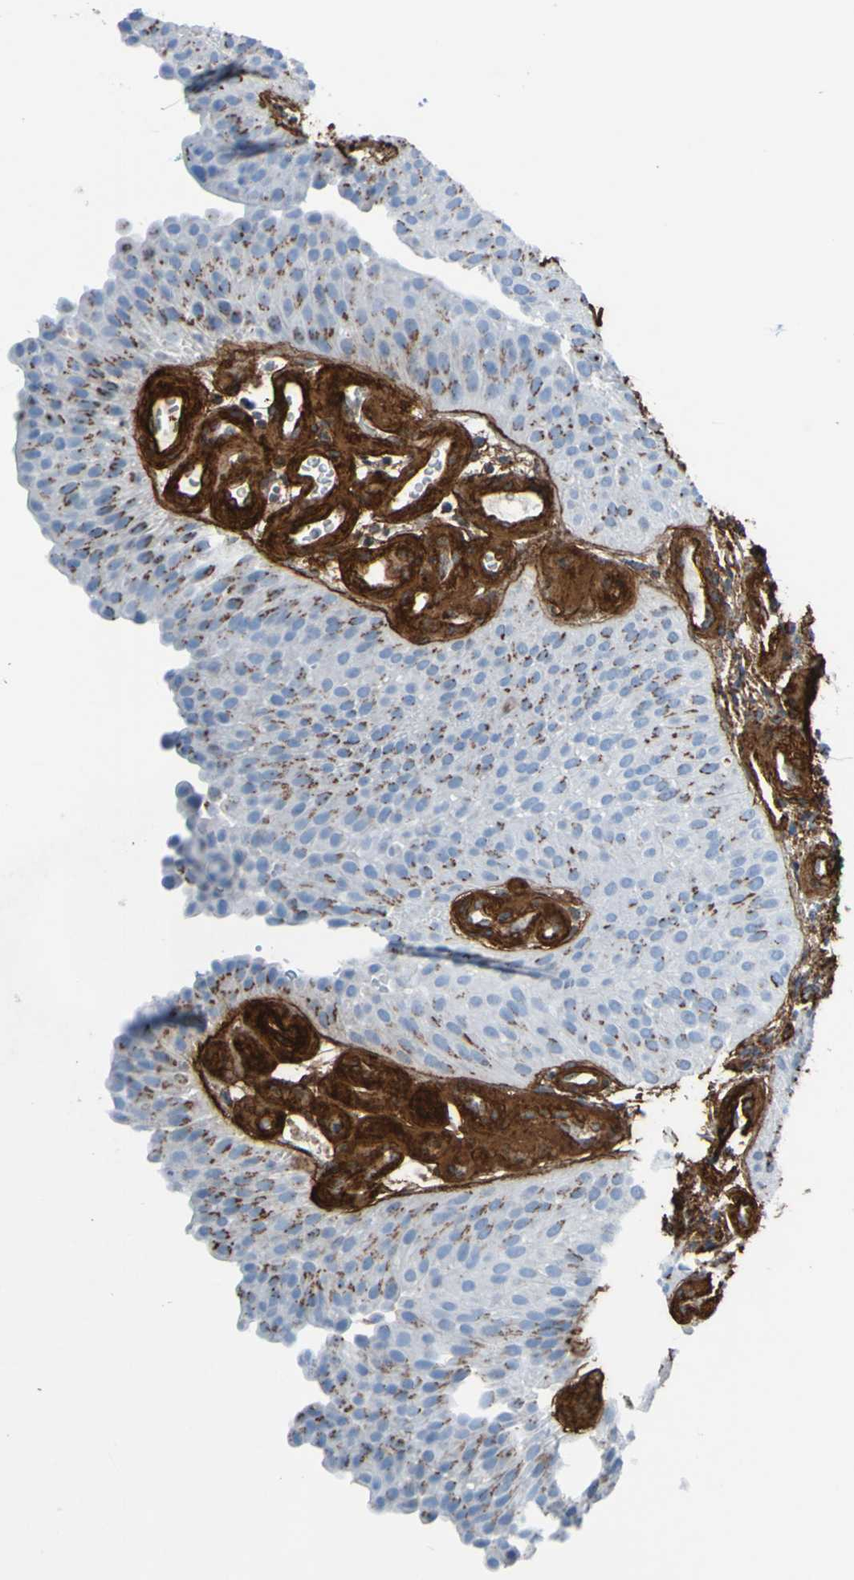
{"staining": {"intensity": "negative", "quantity": "none", "location": "none"}, "tissue": "urothelial cancer", "cell_type": "Tumor cells", "image_type": "cancer", "snomed": [{"axis": "morphology", "description": "Urothelial carcinoma, Low grade"}, {"axis": "topography", "description": "Urinary bladder"}], "caption": "An immunohistochemistry (IHC) micrograph of urothelial cancer is shown. There is no staining in tumor cells of urothelial cancer. (DAB immunohistochemistry visualized using brightfield microscopy, high magnification).", "gene": "COL4A2", "patient": {"sex": "female", "age": 60}}